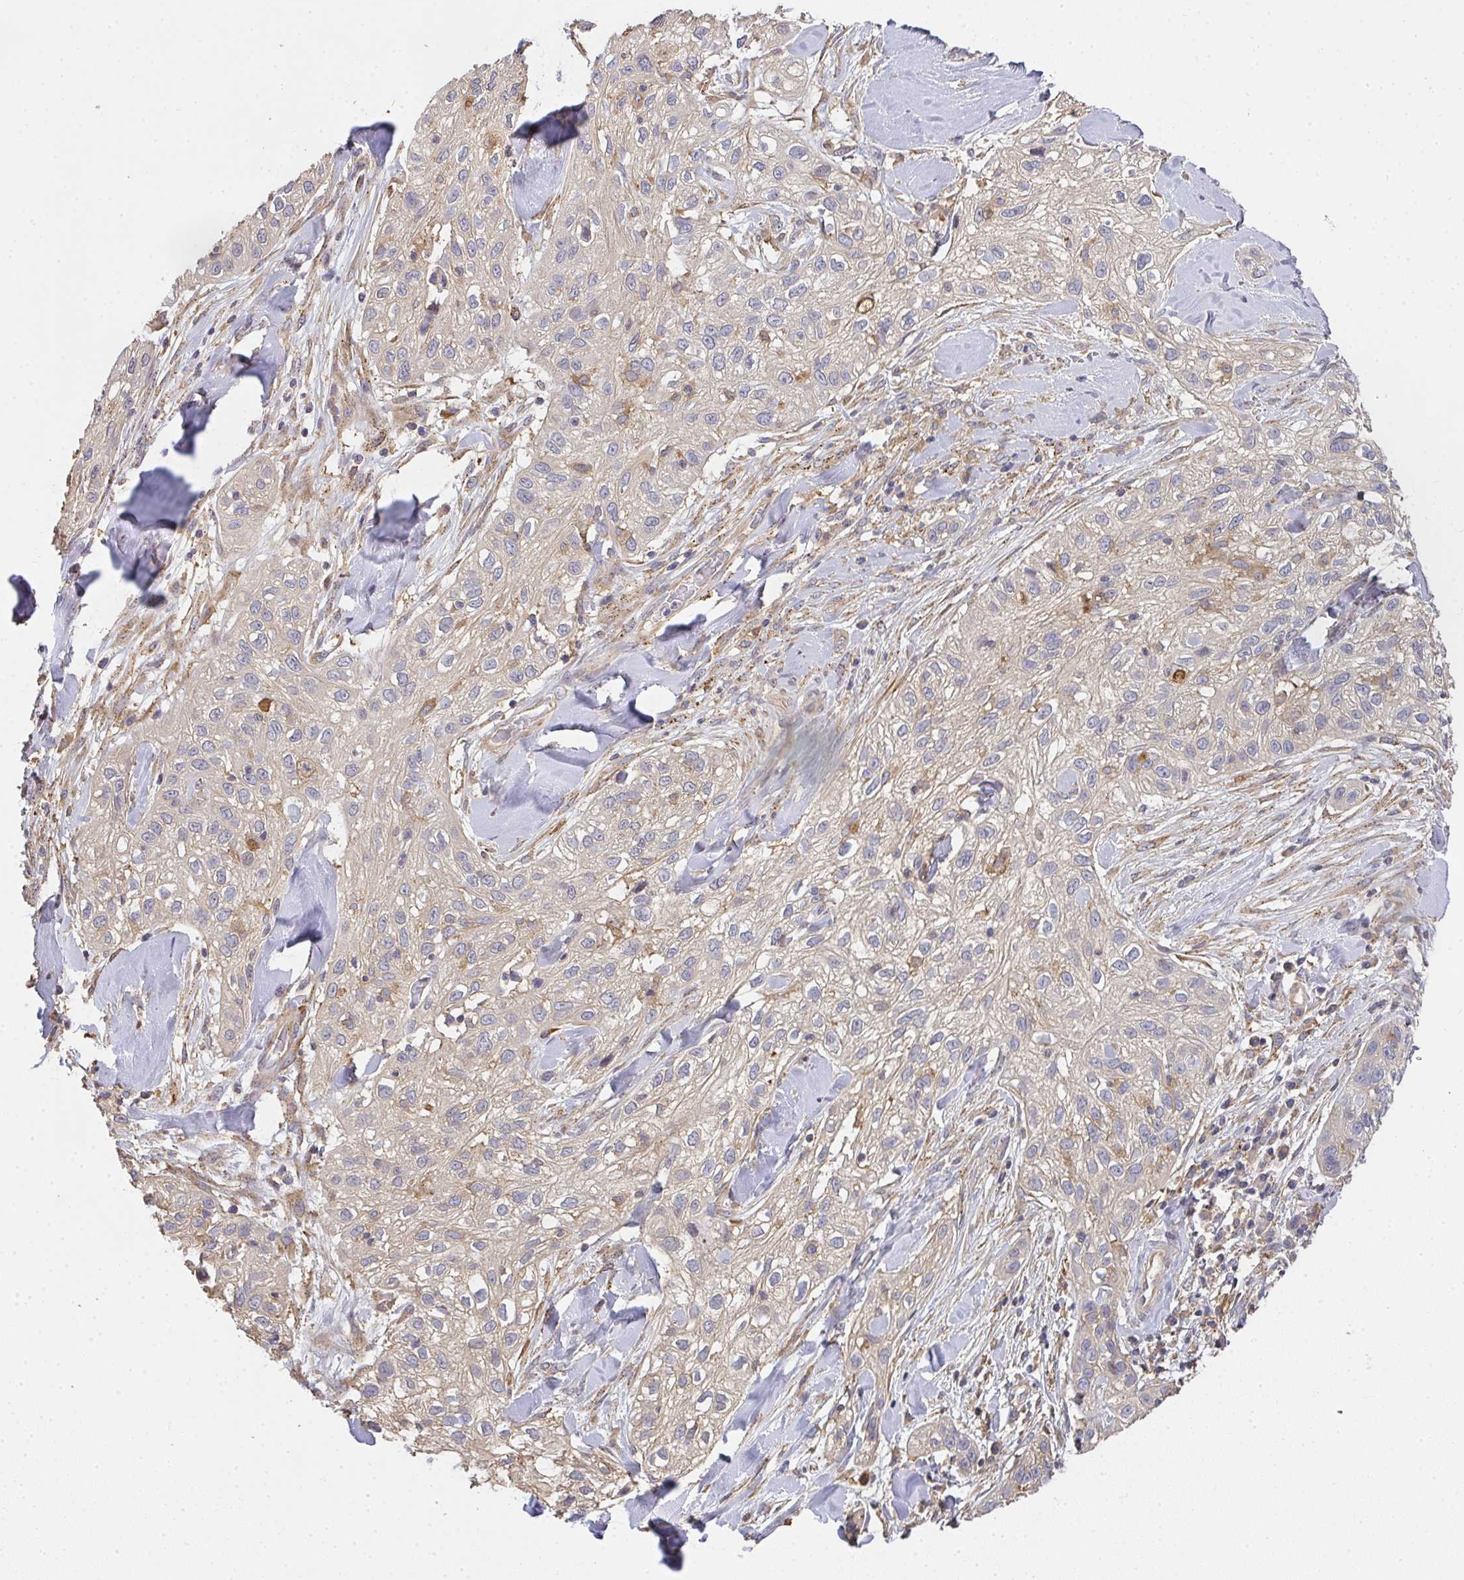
{"staining": {"intensity": "weak", "quantity": "<25%", "location": "cytoplasmic/membranous"}, "tissue": "skin cancer", "cell_type": "Tumor cells", "image_type": "cancer", "snomed": [{"axis": "morphology", "description": "Squamous cell carcinoma, NOS"}, {"axis": "topography", "description": "Skin"}], "caption": "This micrograph is of skin cancer (squamous cell carcinoma) stained with immunohistochemistry (IHC) to label a protein in brown with the nuclei are counter-stained blue. There is no positivity in tumor cells.", "gene": "EEF1AKMT1", "patient": {"sex": "male", "age": 82}}